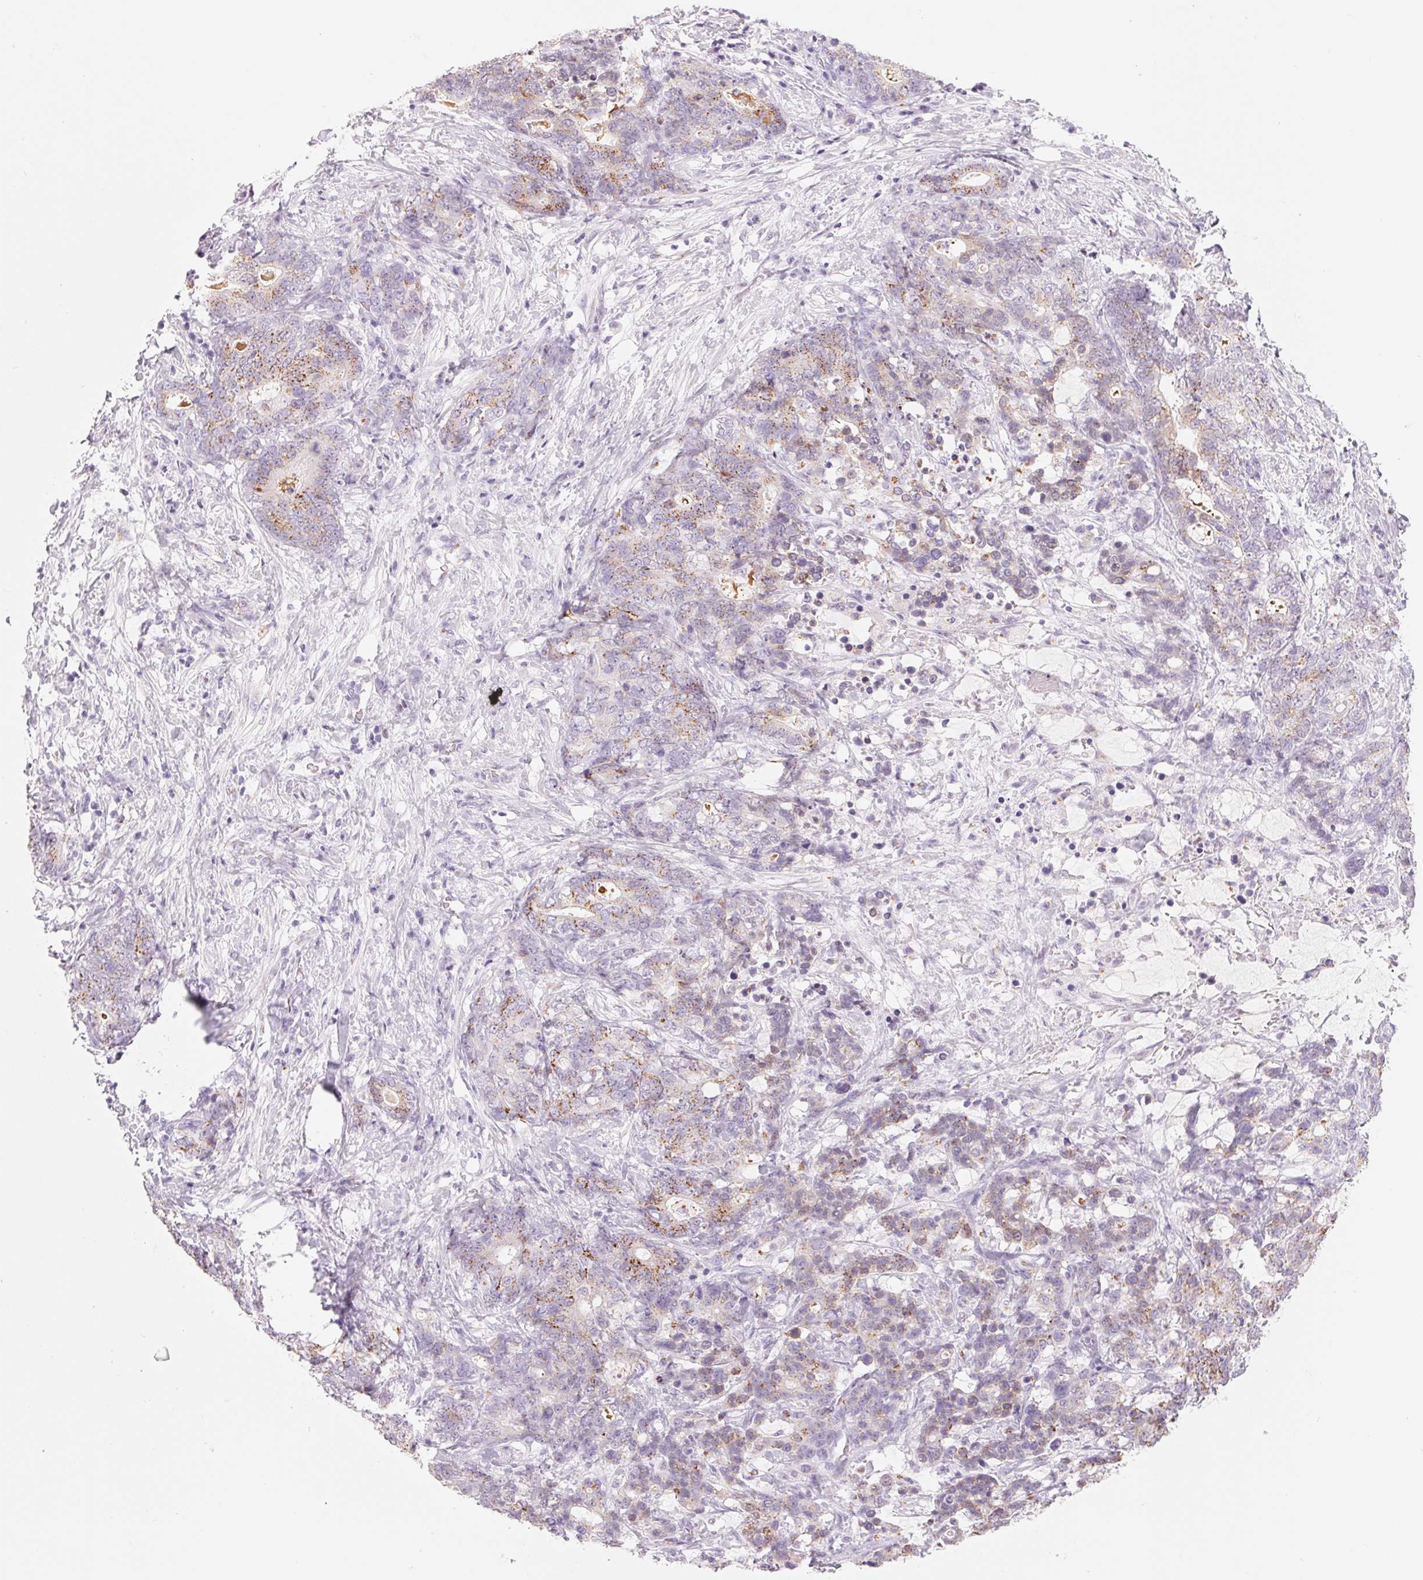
{"staining": {"intensity": "moderate", "quantity": "25%-75%", "location": "cytoplasmic/membranous"}, "tissue": "stomach cancer", "cell_type": "Tumor cells", "image_type": "cancer", "snomed": [{"axis": "morphology", "description": "Normal tissue, NOS"}, {"axis": "morphology", "description": "Adenocarcinoma, NOS"}, {"axis": "topography", "description": "Stomach"}], "caption": "Immunohistochemical staining of human adenocarcinoma (stomach) shows medium levels of moderate cytoplasmic/membranous protein staining in about 25%-75% of tumor cells.", "gene": "GALNT7", "patient": {"sex": "female", "age": 64}}